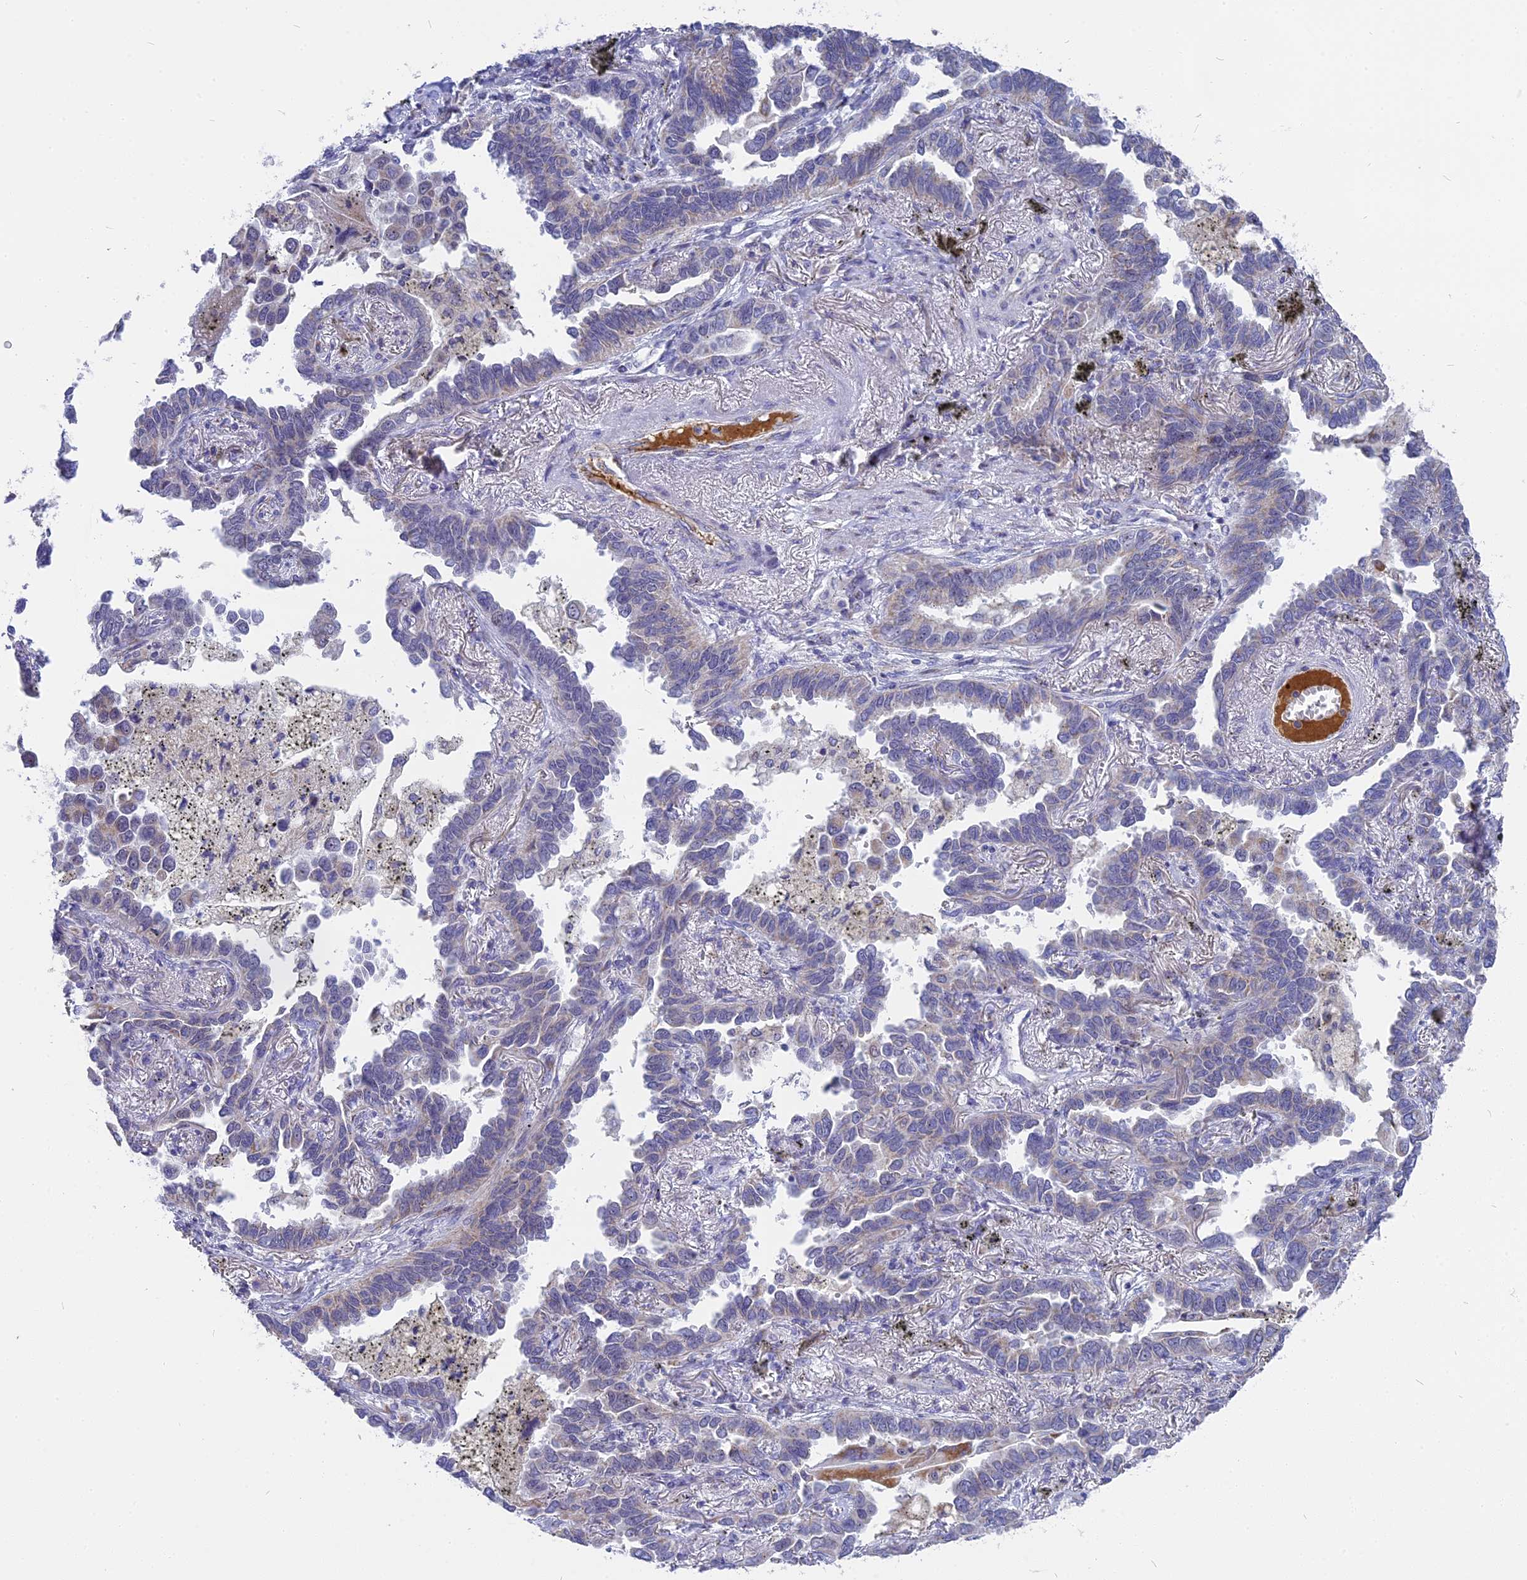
{"staining": {"intensity": "moderate", "quantity": "<25%", "location": "cytoplasmic/membranous"}, "tissue": "lung cancer", "cell_type": "Tumor cells", "image_type": "cancer", "snomed": [{"axis": "morphology", "description": "Adenocarcinoma, NOS"}, {"axis": "topography", "description": "Lung"}], "caption": "Adenocarcinoma (lung) tissue shows moderate cytoplasmic/membranous positivity in about <25% of tumor cells, visualized by immunohistochemistry.", "gene": "DTWD1", "patient": {"sex": "male", "age": 67}}